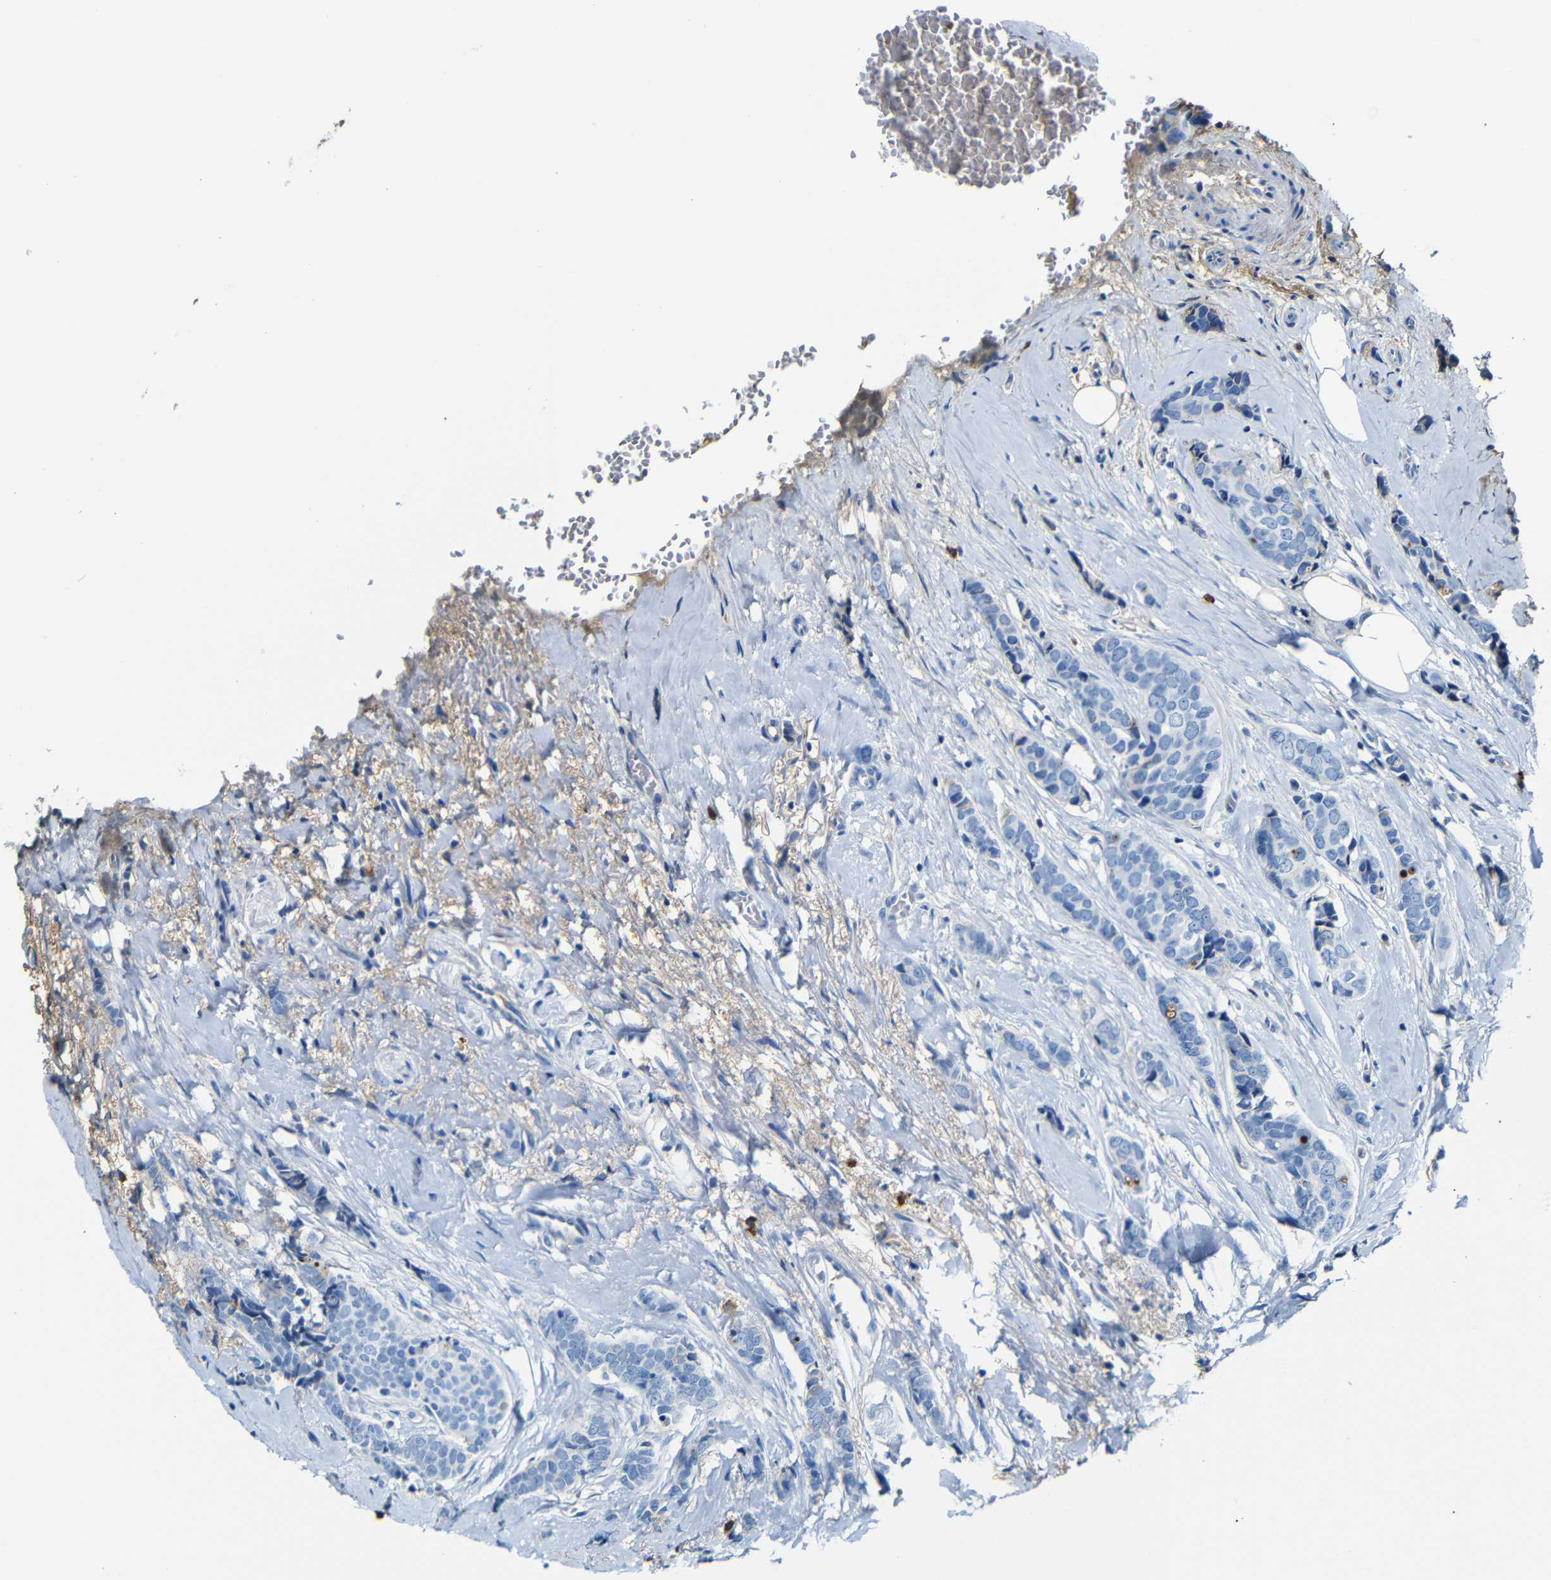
{"staining": {"intensity": "negative", "quantity": "none", "location": "none"}, "tissue": "breast cancer", "cell_type": "Tumor cells", "image_type": "cancer", "snomed": [{"axis": "morphology", "description": "Lobular carcinoma"}, {"axis": "topography", "description": "Skin"}, {"axis": "topography", "description": "Breast"}], "caption": "This is a image of immunohistochemistry (IHC) staining of breast cancer, which shows no staining in tumor cells.", "gene": "SERPINA1", "patient": {"sex": "female", "age": 46}}